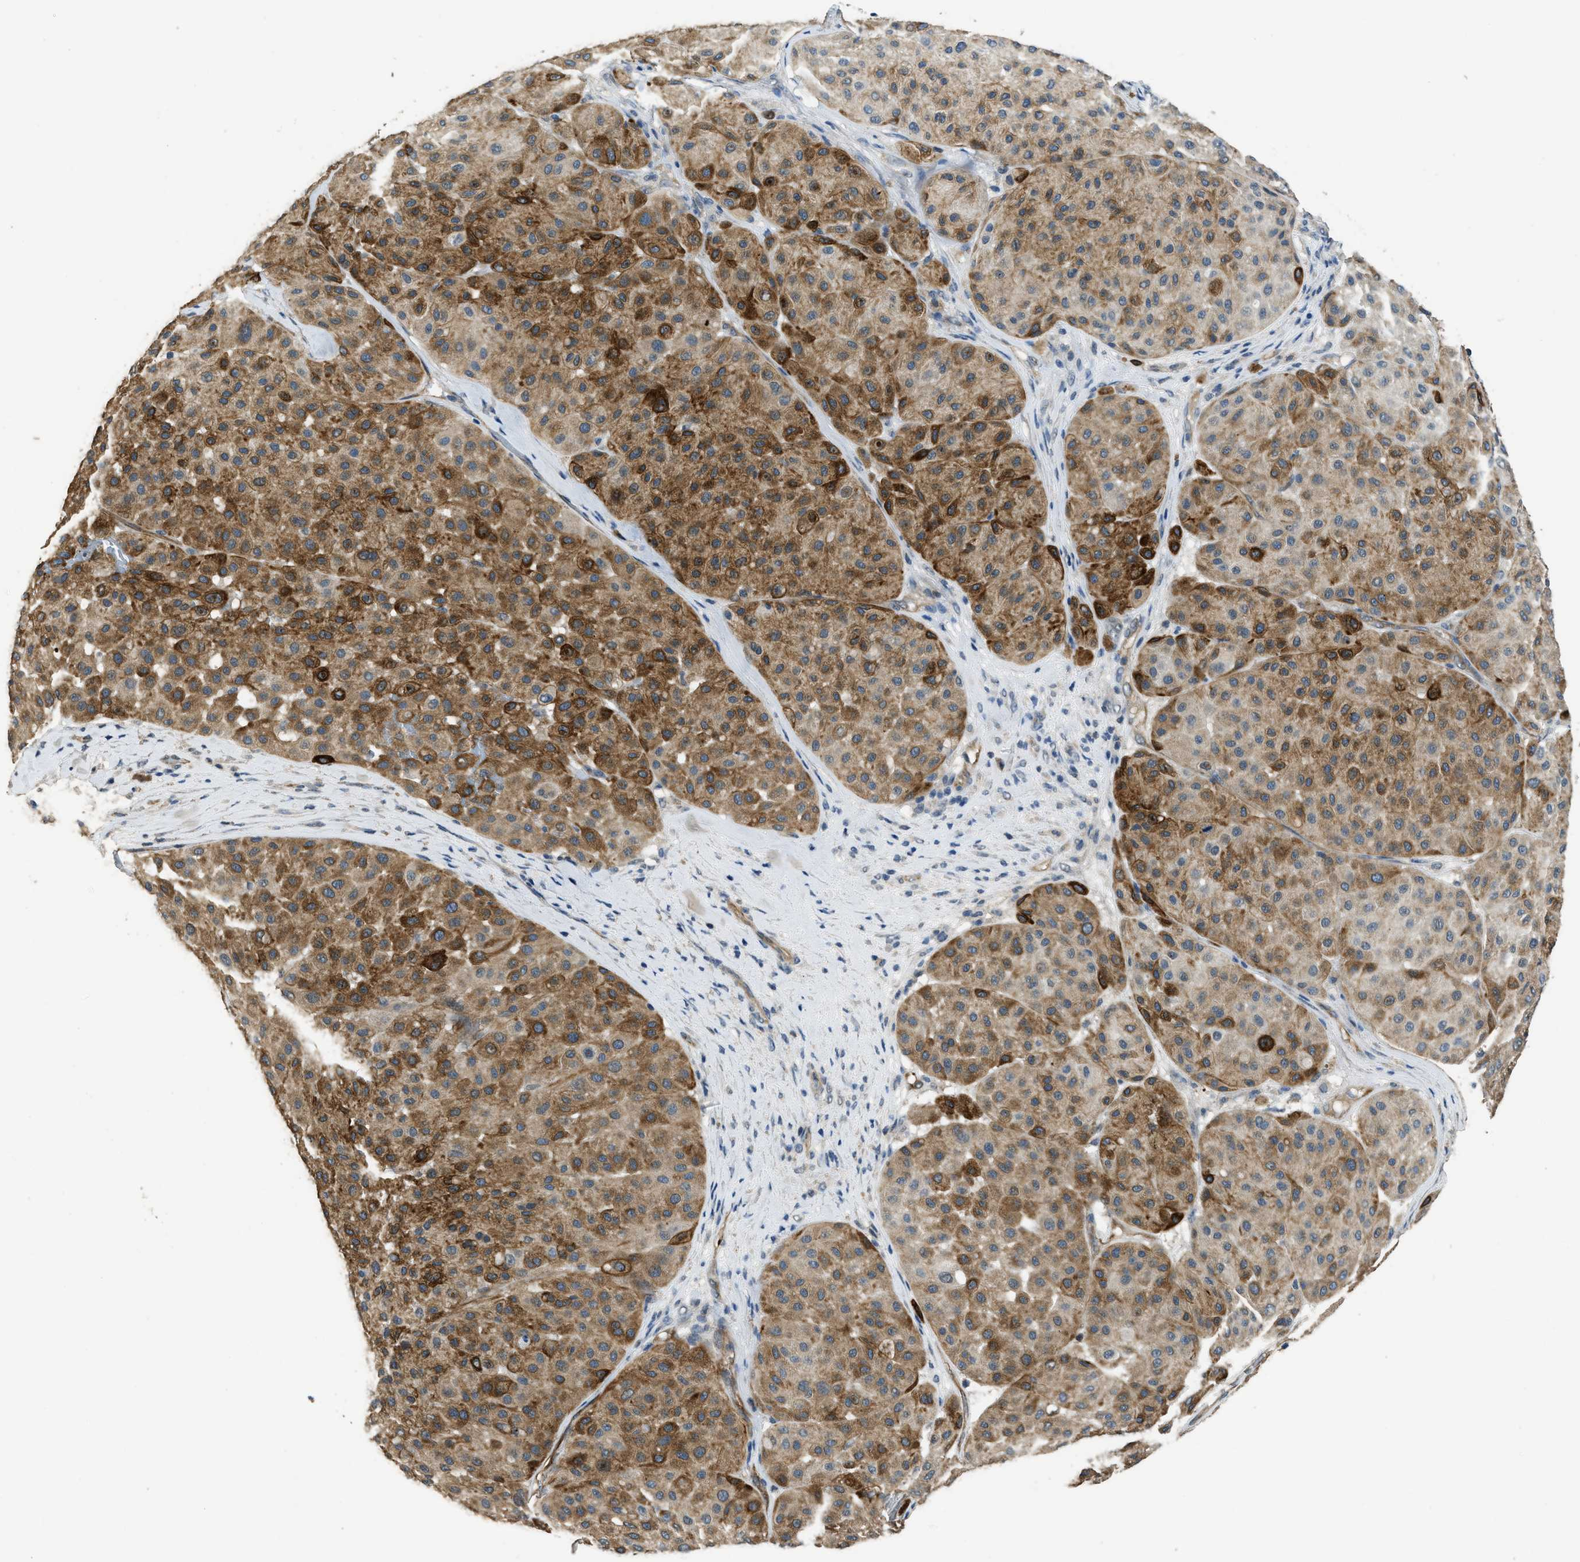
{"staining": {"intensity": "moderate", "quantity": ">75%", "location": "cytoplasmic/membranous"}, "tissue": "melanoma", "cell_type": "Tumor cells", "image_type": "cancer", "snomed": [{"axis": "morphology", "description": "Normal tissue, NOS"}, {"axis": "morphology", "description": "Malignant melanoma, Metastatic site"}, {"axis": "topography", "description": "Skin"}], "caption": "Immunohistochemistry (IHC) staining of malignant melanoma (metastatic site), which reveals medium levels of moderate cytoplasmic/membranous staining in about >75% of tumor cells indicating moderate cytoplasmic/membranous protein expression. The staining was performed using DAB (3,3'-diaminobenzidine) (brown) for protein detection and nuclei were counterstained in hematoxylin (blue).", "gene": "SYNM", "patient": {"sex": "male", "age": 41}}